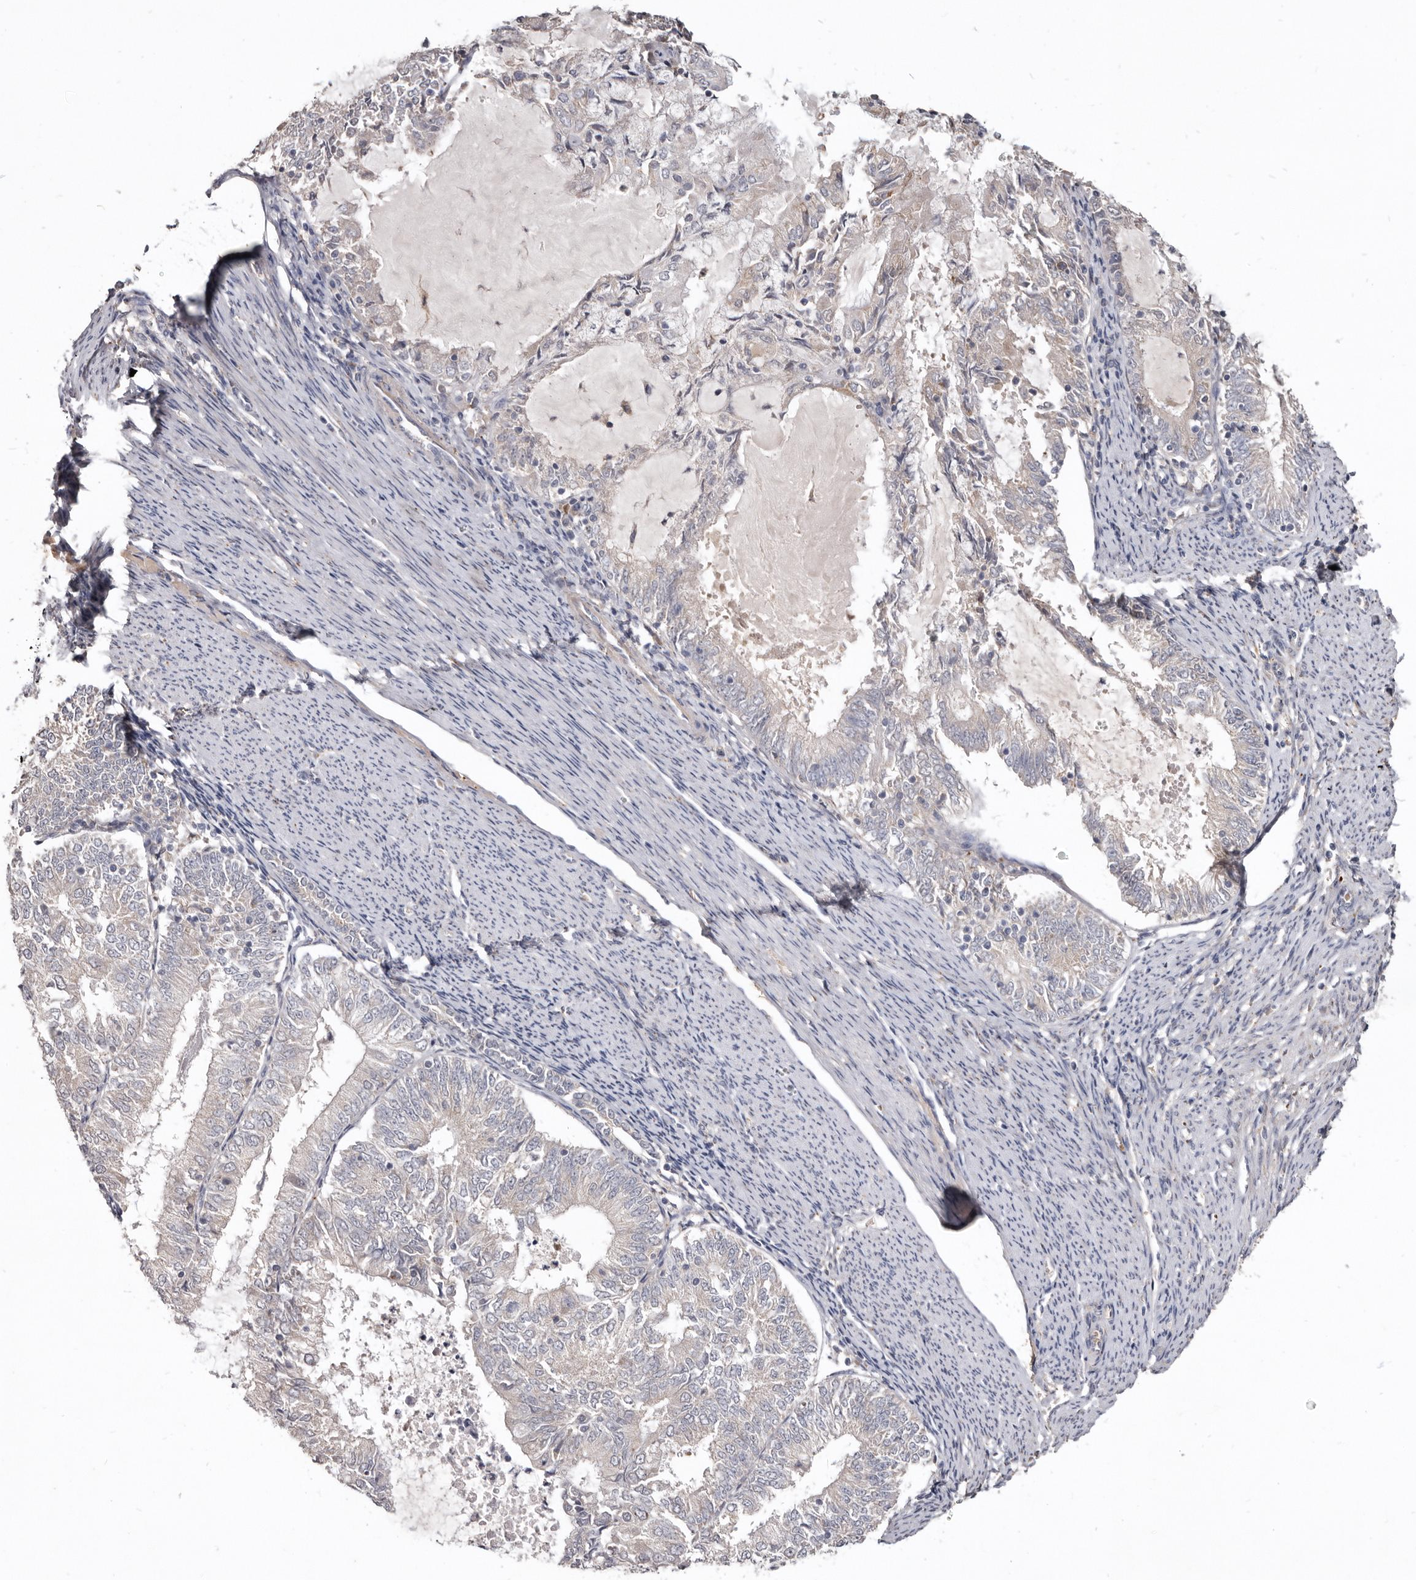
{"staining": {"intensity": "negative", "quantity": "none", "location": "none"}, "tissue": "endometrial cancer", "cell_type": "Tumor cells", "image_type": "cancer", "snomed": [{"axis": "morphology", "description": "Adenocarcinoma, NOS"}, {"axis": "topography", "description": "Endometrium"}], "caption": "This image is of endometrial cancer stained with IHC to label a protein in brown with the nuclei are counter-stained blue. There is no positivity in tumor cells.", "gene": "NENF", "patient": {"sex": "female", "age": 57}}